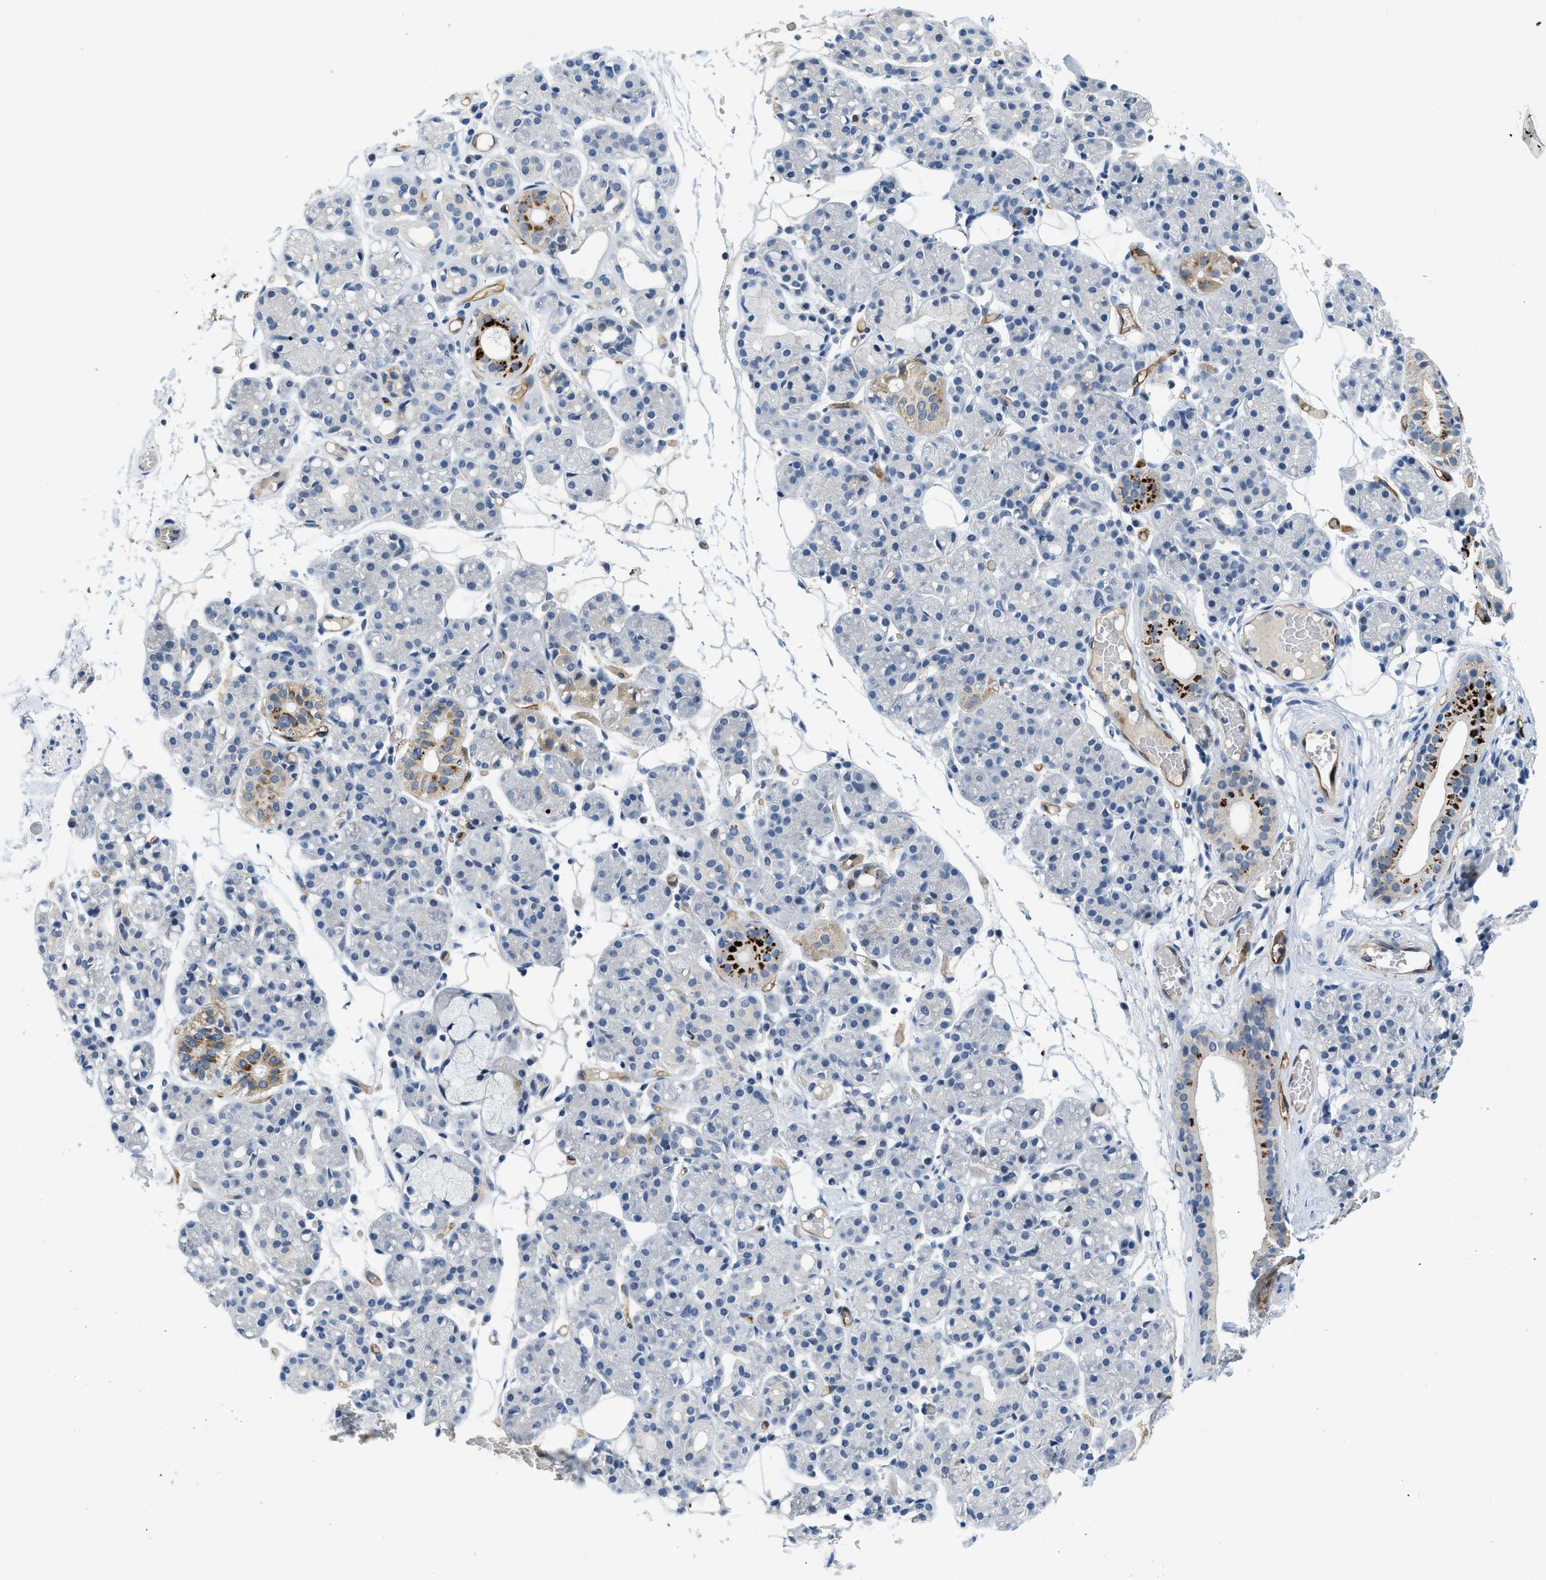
{"staining": {"intensity": "moderate", "quantity": "<25%", "location": "cytoplasmic/membranous"}, "tissue": "salivary gland", "cell_type": "Glandular cells", "image_type": "normal", "snomed": [{"axis": "morphology", "description": "Normal tissue, NOS"}, {"axis": "topography", "description": "Salivary gland"}], "caption": "An image showing moderate cytoplasmic/membranous staining in approximately <25% of glandular cells in normal salivary gland, as visualized by brown immunohistochemical staining.", "gene": "SLCO2A1", "patient": {"sex": "male", "age": 63}}